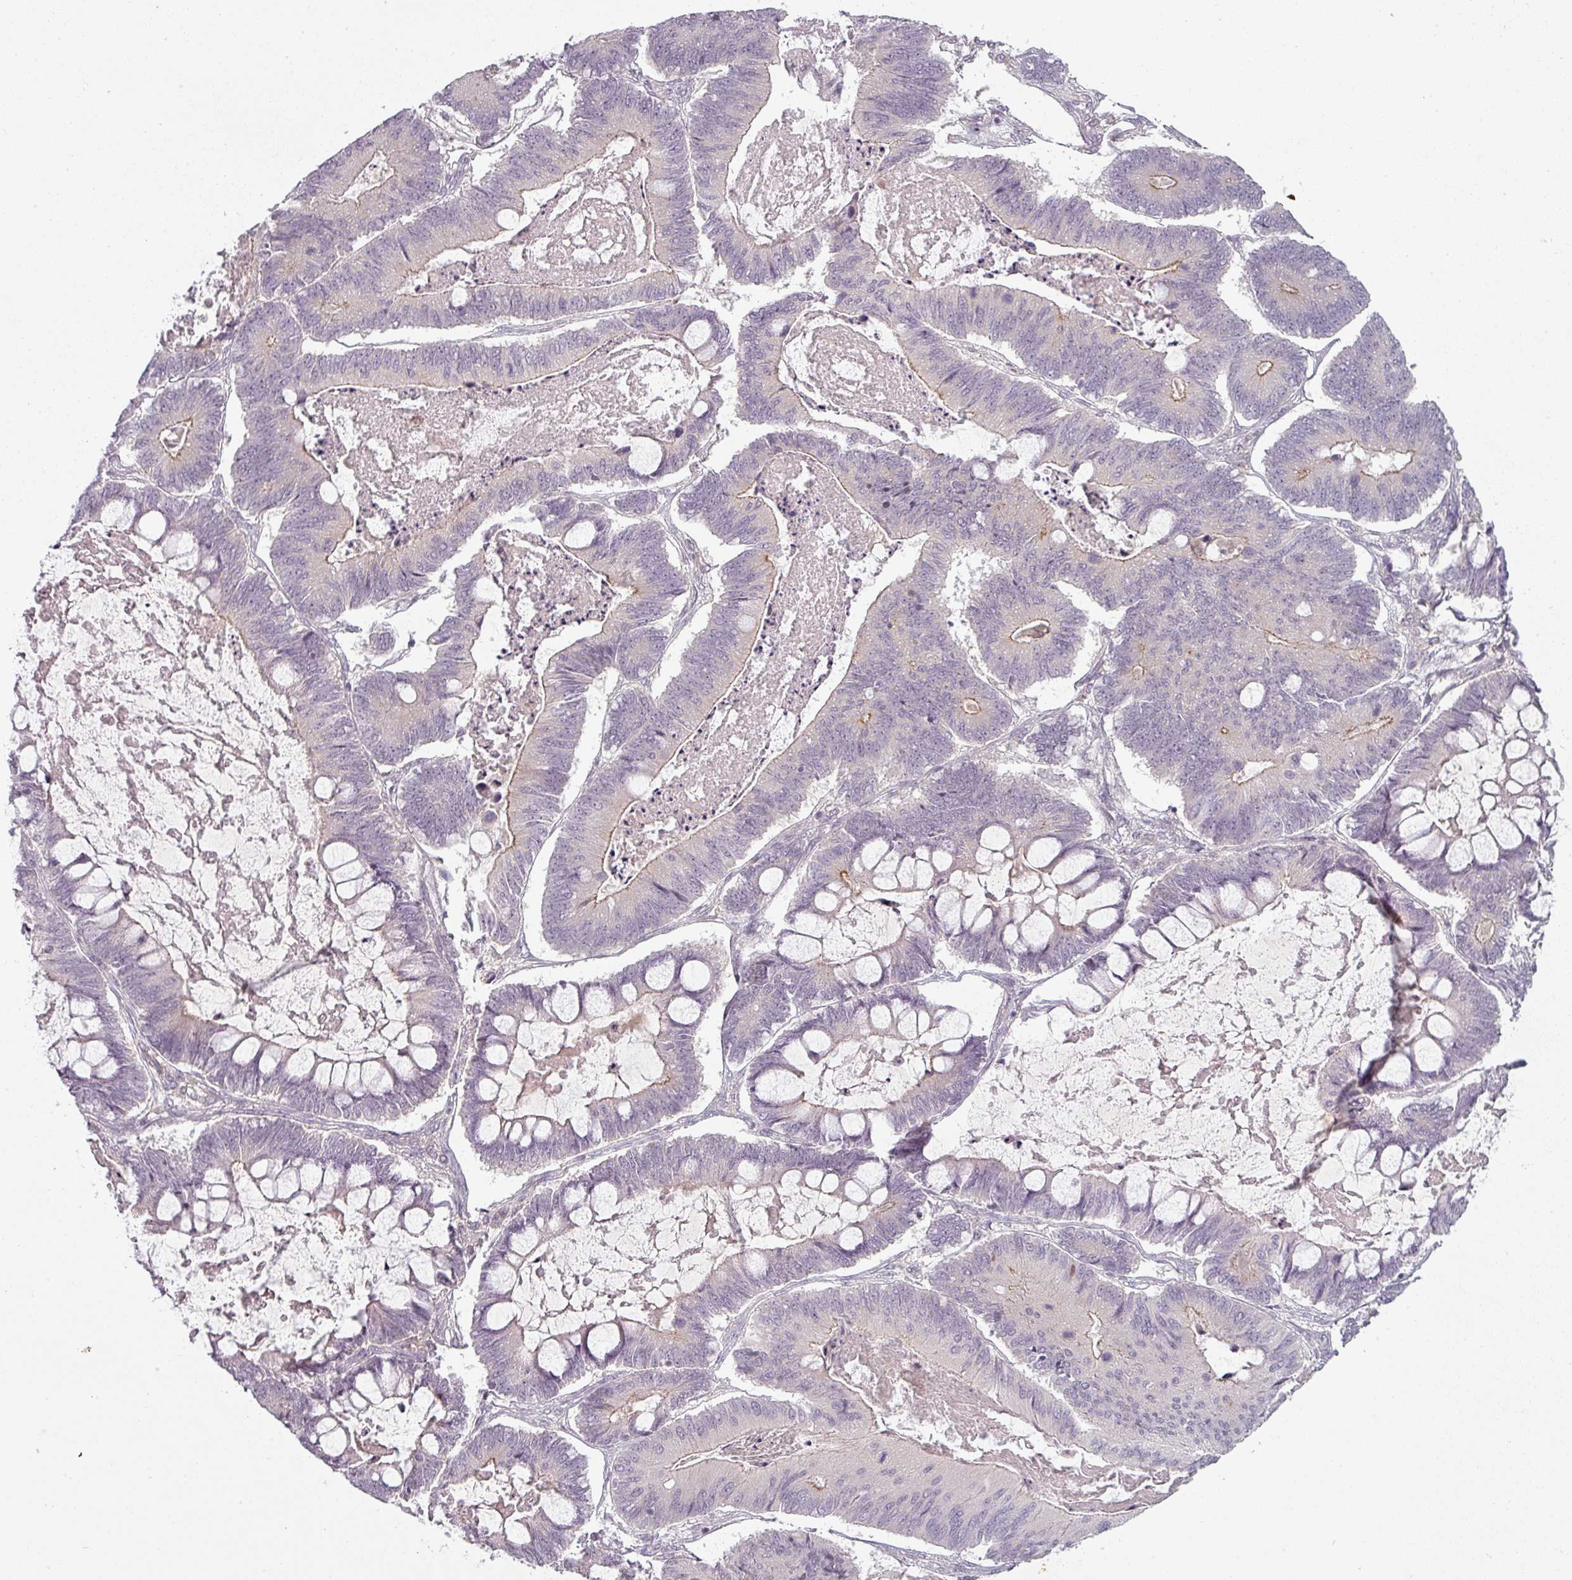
{"staining": {"intensity": "weak", "quantity": "<25%", "location": "cytoplasmic/membranous"}, "tissue": "ovarian cancer", "cell_type": "Tumor cells", "image_type": "cancer", "snomed": [{"axis": "morphology", "description": "Cystadenocarcinoma, mucinous, NOS"}, {"axis": "topography", "description": "Ovary"}], "caption": "A photomicrograph of human mucinous cystadenocarcinoma (ovarian) is negative for staining in tumor cells.", "gene": "SLC16A9", "patient": {"sex": "female", "age": 61}}